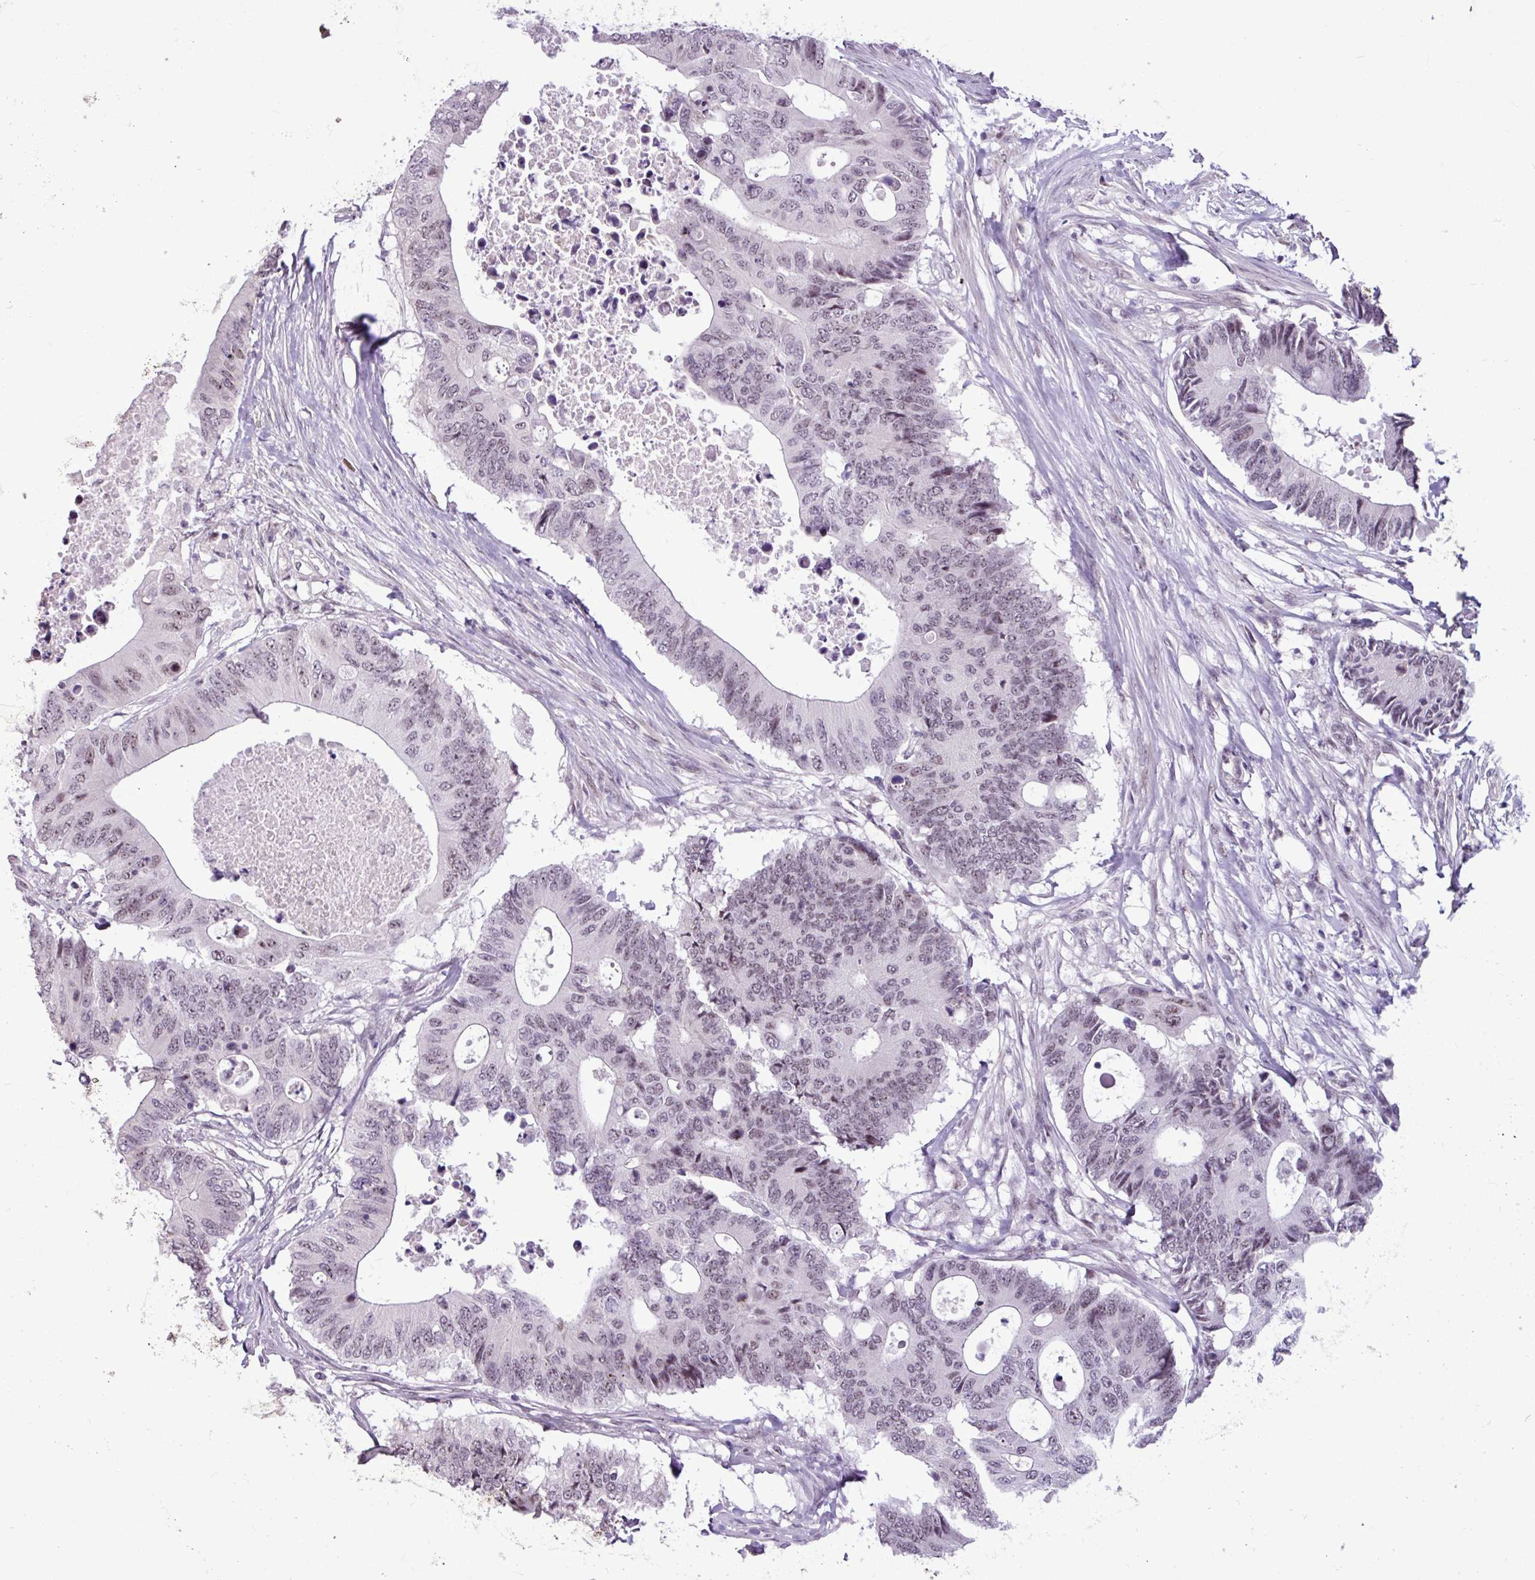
{"staining": {"intensity": "weak", "quantity": ">75%", "location": "nuclear"}, "tissue": "colorectal cancer", "cell_type": "Tumor cells", "image_type": "cancer", "snomed": [{"axis": "morphology", "description": "Adenocarcinoma, NOS"}, {"axis": "topography", "description": "Colon"}], "caption": "Weak nuclear positivity for a protein is appreciated in approximately >75% of tumor cells of colorectal cancer using immunohistochemistry (IHC).", "gene": "UTP18", "patient": {"sex": "male", "age": 71}}